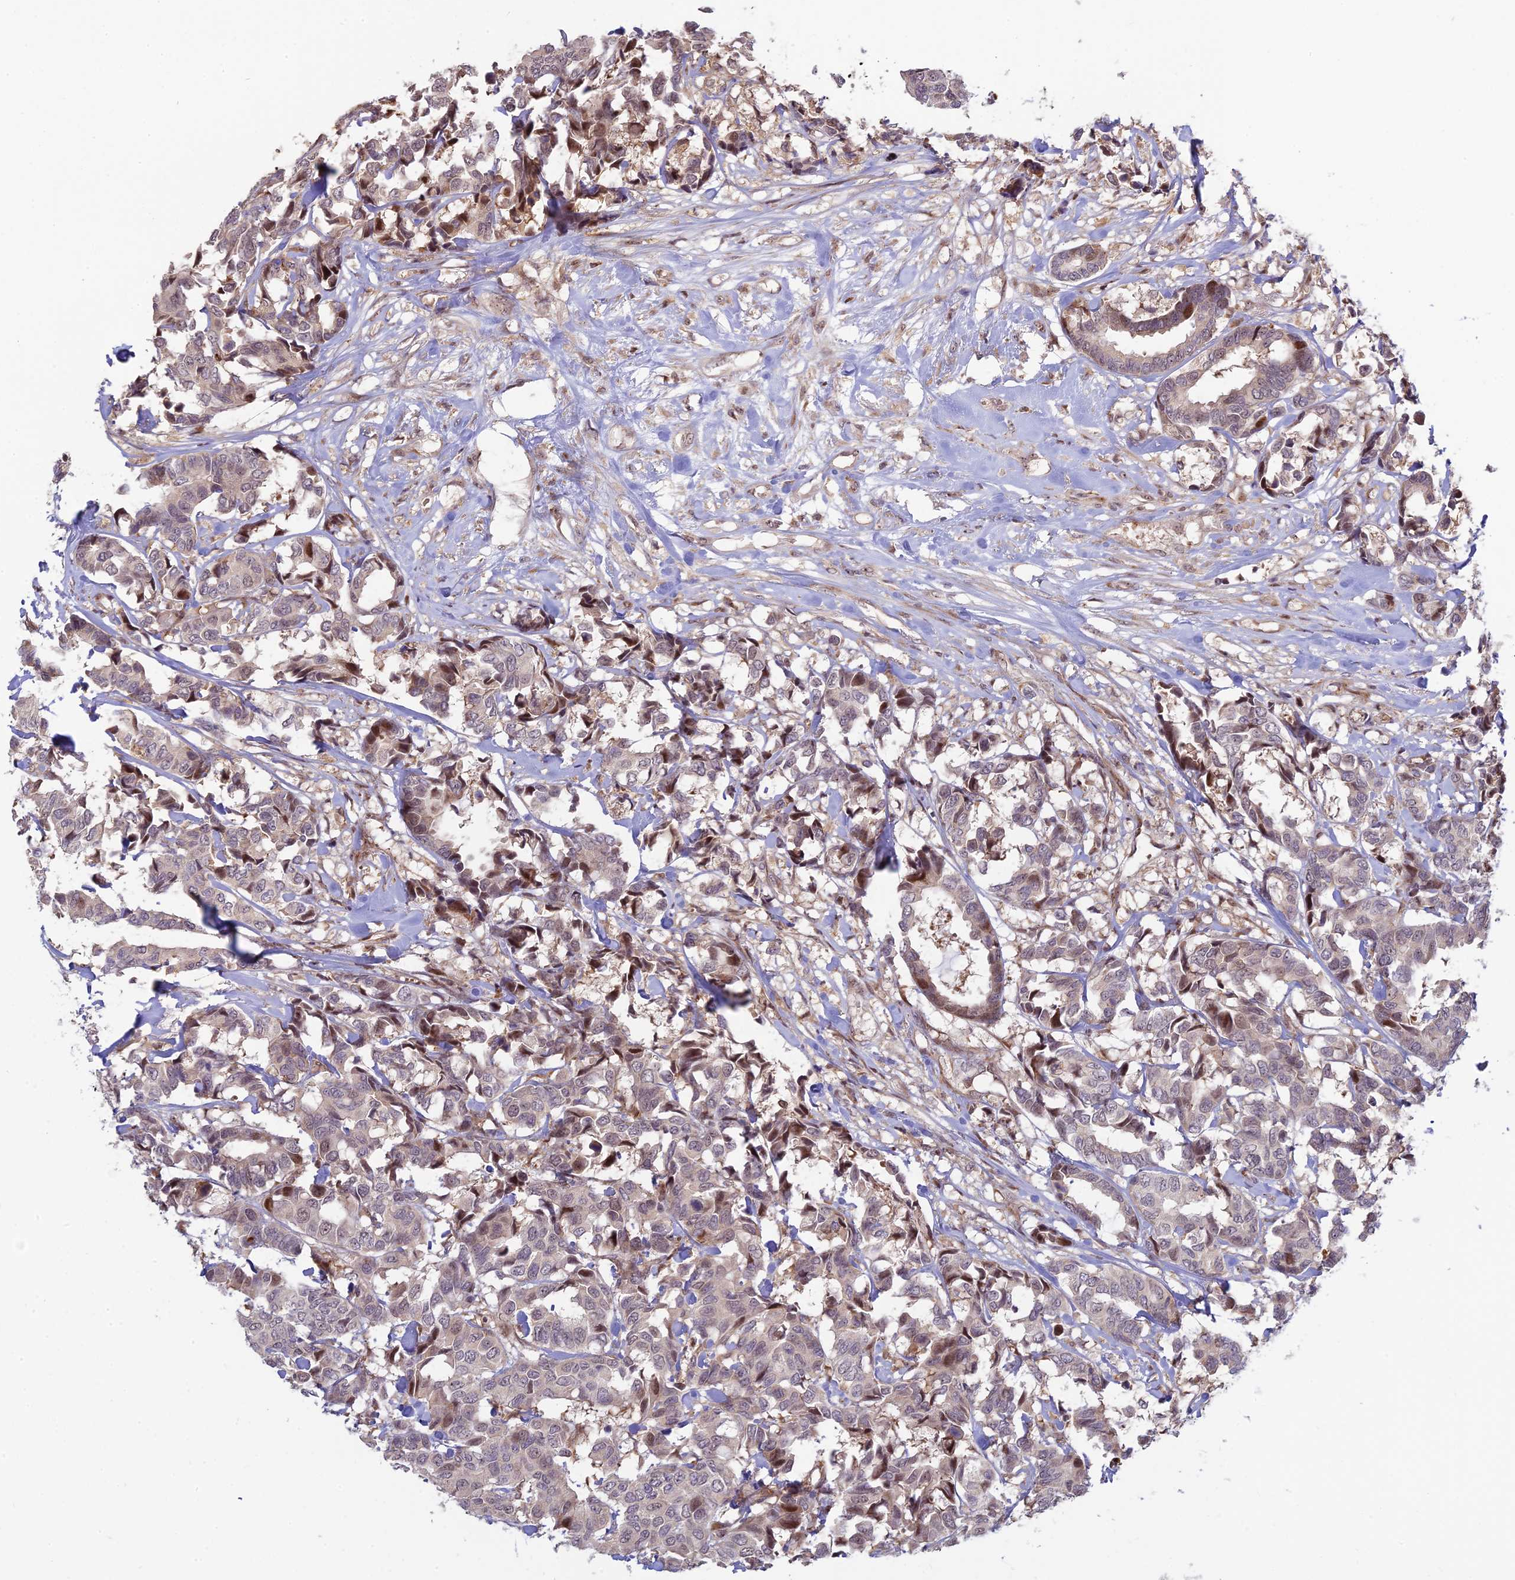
{"staining": {"intensity": "moderate", "quantity": "<25%", "location": "nuclear"}, "tissue": "breast cancer", "cell_type": "Tumor cells", "image_type": "cancer", "snomed": [{"axis": "morphology", "description": "Normal tissue, NOS"}, {"axis": "morphology", "description": "Duct carcinoma"}, {"axis": "topography", "description": "Breast"}], "caption": "Protein expression analysis of human breast invasive ductal carcinoma reveals moderate nuclear positivity in about <25% of tumor cells.", "gene": "UFSP2", "patient": {"sex": "female", "age": 87}}